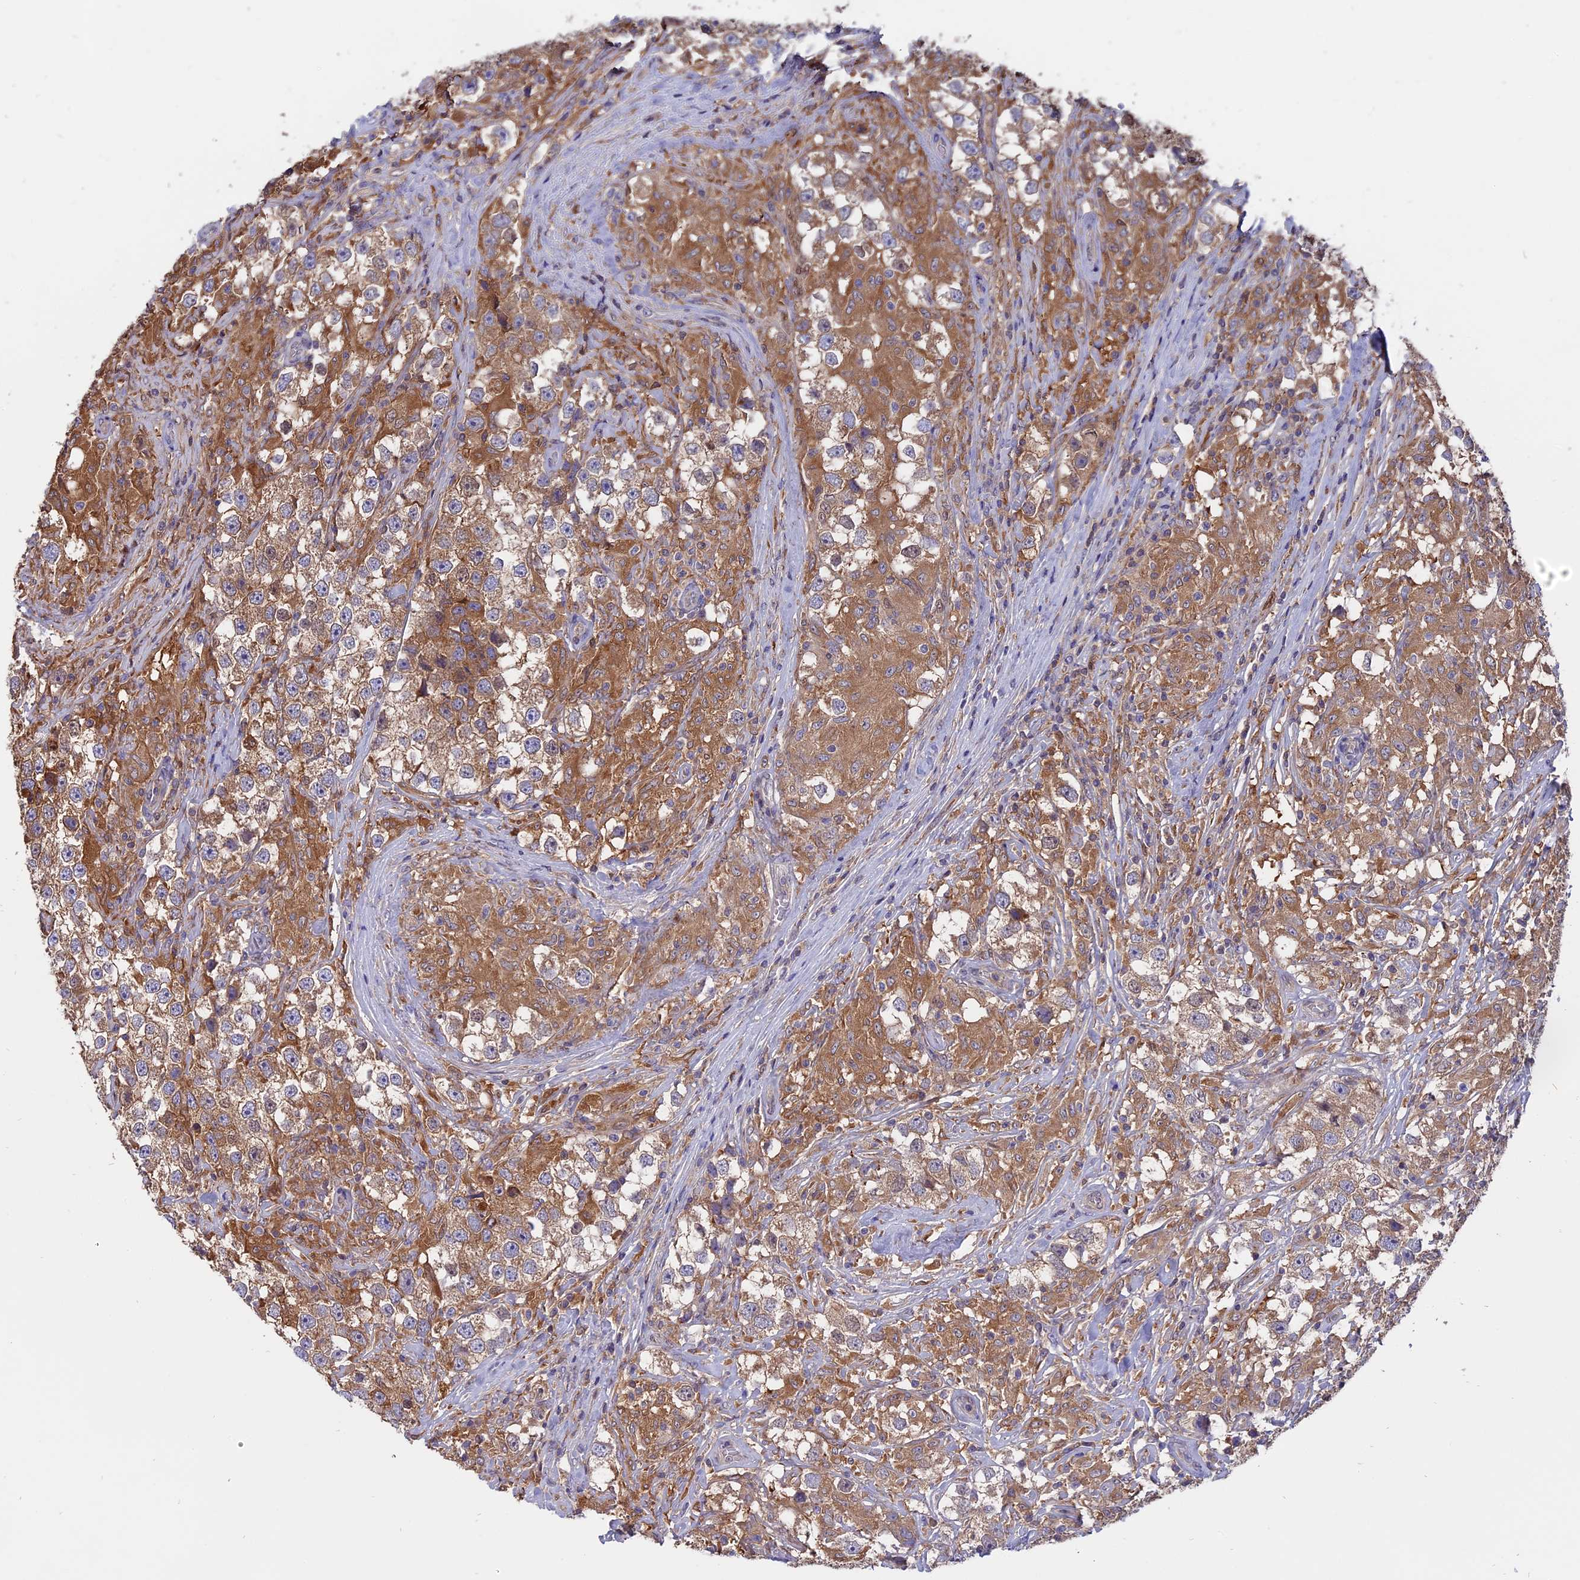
{"staining": {"intensity": "moderate", "quantity": ">75%", "location": "cytoplasmic/membranous"}, "tissue": "testis cancer", "cell_type": "Tumor cells", "image_type": "cancer", "snomed": [{"axis": "morphology", "description": "Seminoma, NOS"}, {"axis": "topography", "description": "Testis"}], "caption": "Protein positivity by immunohistochemistry (IHC) demonstrates moderate cytoplasmic/membranous staining in approximately >75% of tumor cells in testis cancer (seminoma). The staining was performed using DAB (3,3'-diaminobenzidine), with brown indicating positive protein expression. Nuclei are stained blue with hematoxylin.", "gene": "FAM118B", "patient": {"sex": "male", "age": 46}}